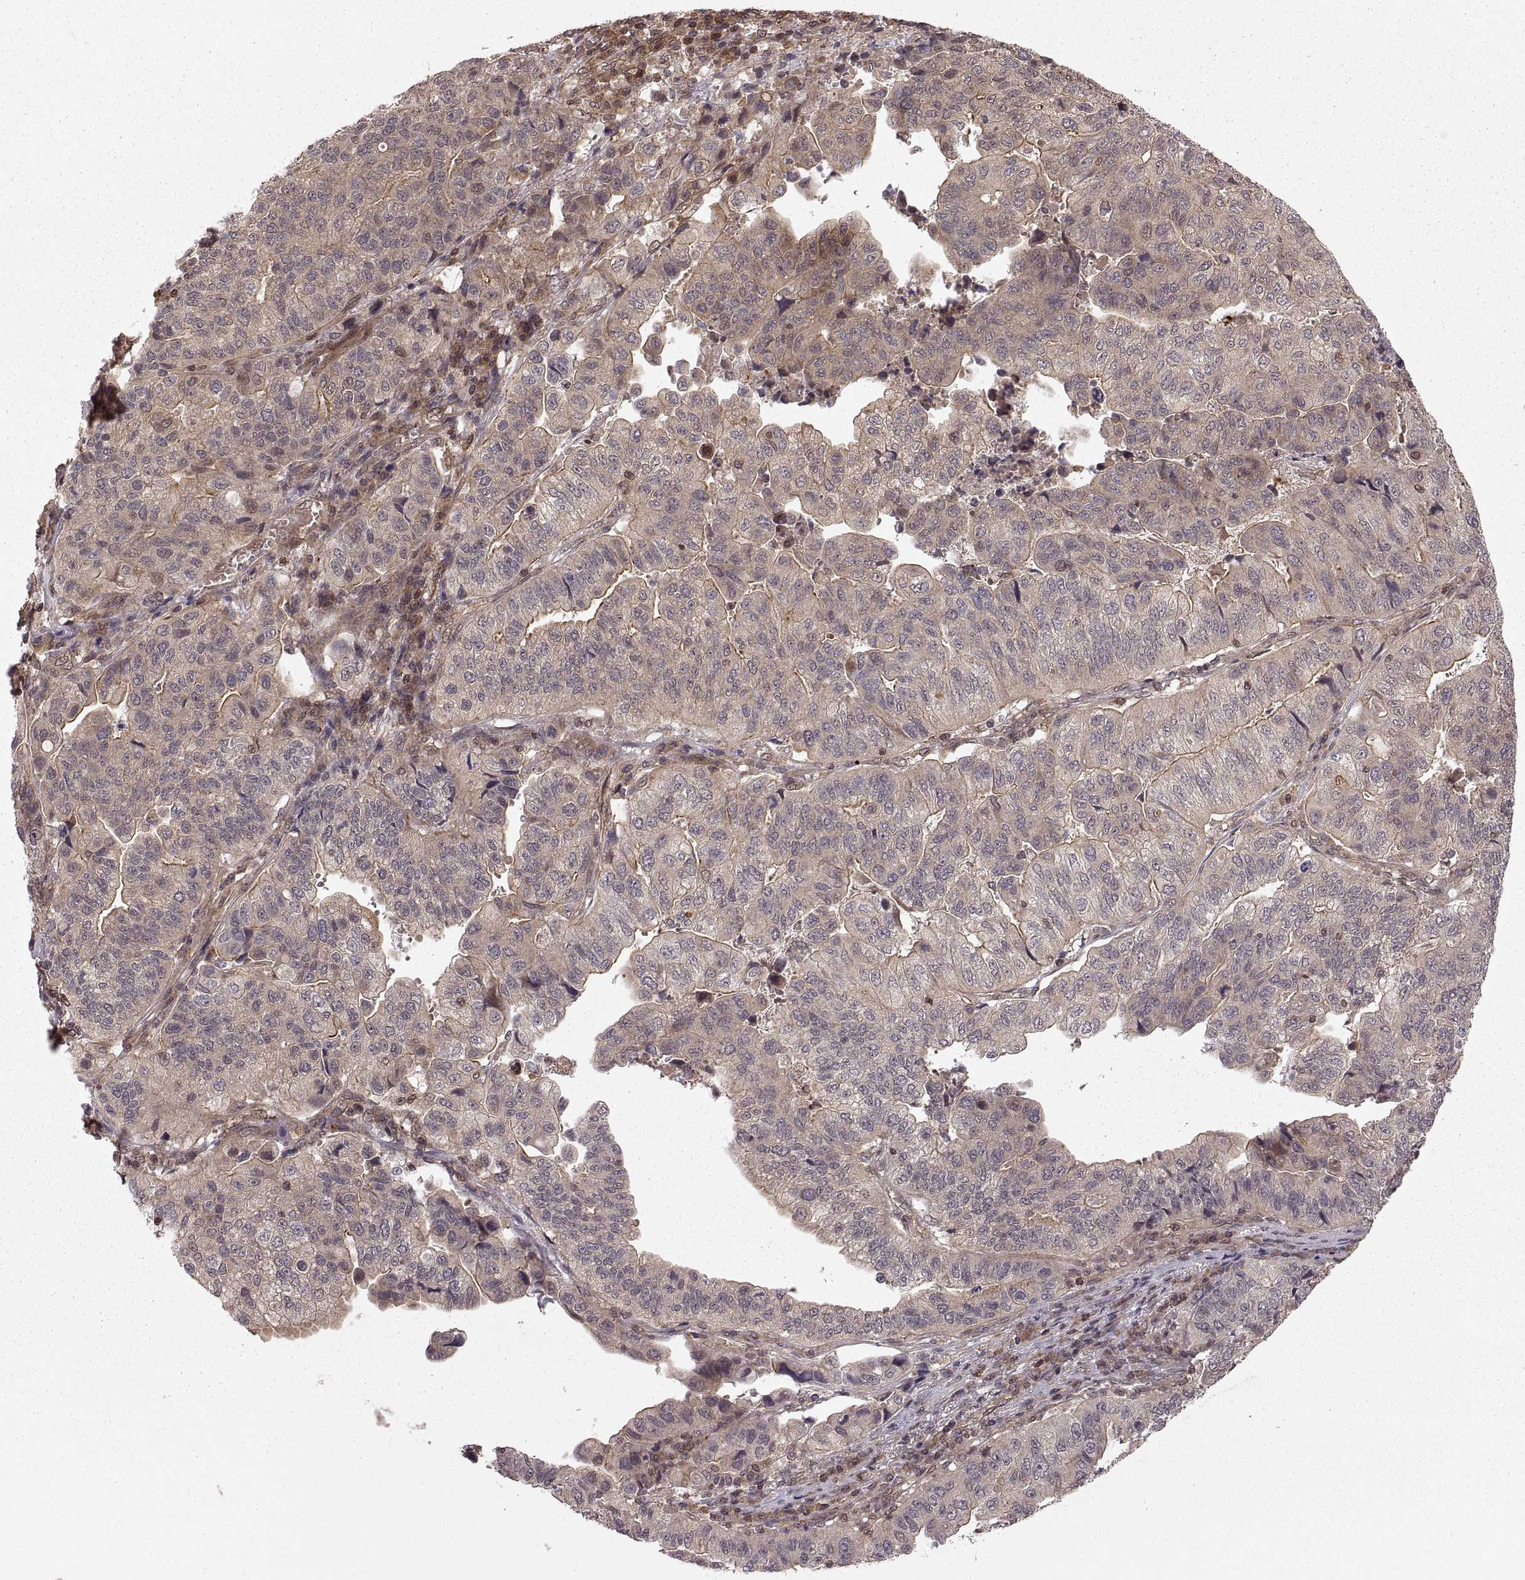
{"staining": {"intensity": "weak", "quantity": ">75%", "location": "cytoplasmic/membranous"}, "tissue": "stomach cancer", "cell_type": "Tumor cells", "image_type": "cancer", "snomed": [{"axis": "morphology", "description": "Adenocarcinoma, NOS"}, {"axis": "topography", "description": "Stomach, upper"}], "caption": "Immunohistochemical staining of stomach adenocarcinoma exhibits low levels of weak cytoplasmic/membranous protein positivity in about >75% of tumor cells.", "gene": "DEDD", "patient": {"sex": "female", "age": 67}}